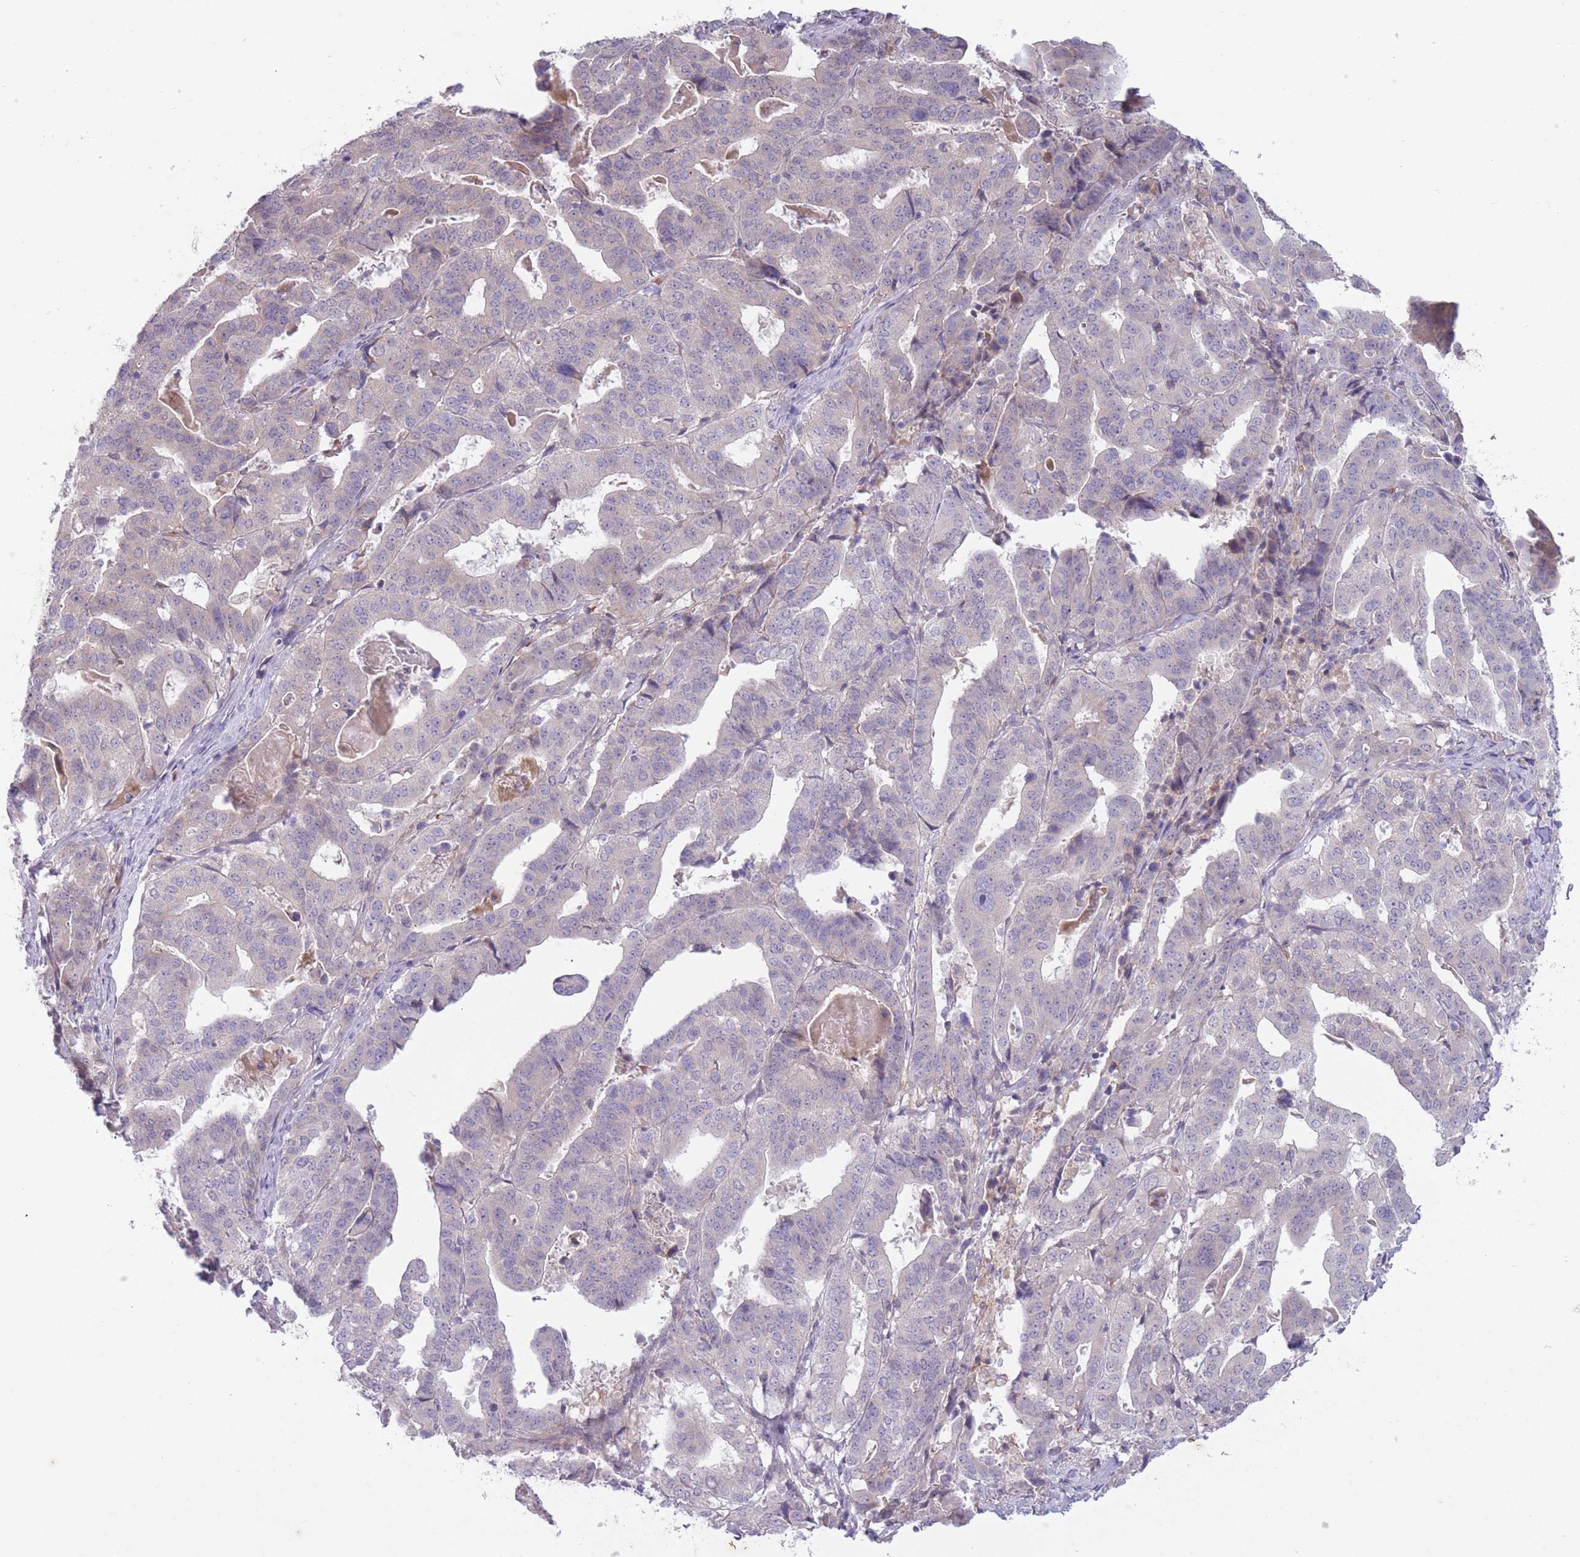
{"staining": {"intensity": "negative", "quantity": "none", "location": "none"}, "tissue": "stomach cancer", "cell_type": "Tumor cells", "image_type": "cancer", "snomed": [{"axis": "morphology", "description": "Adenocarcinoma, NOS"}, {"axis": "topography", "description": "Stomach"}], "caption": "An IHC photomicrograph of stomach cancer is shown. There is no staining in tumor cells of stomach cancer.", "gene": "ARPIN", "patient": {"sex": "male", "age": 48}}